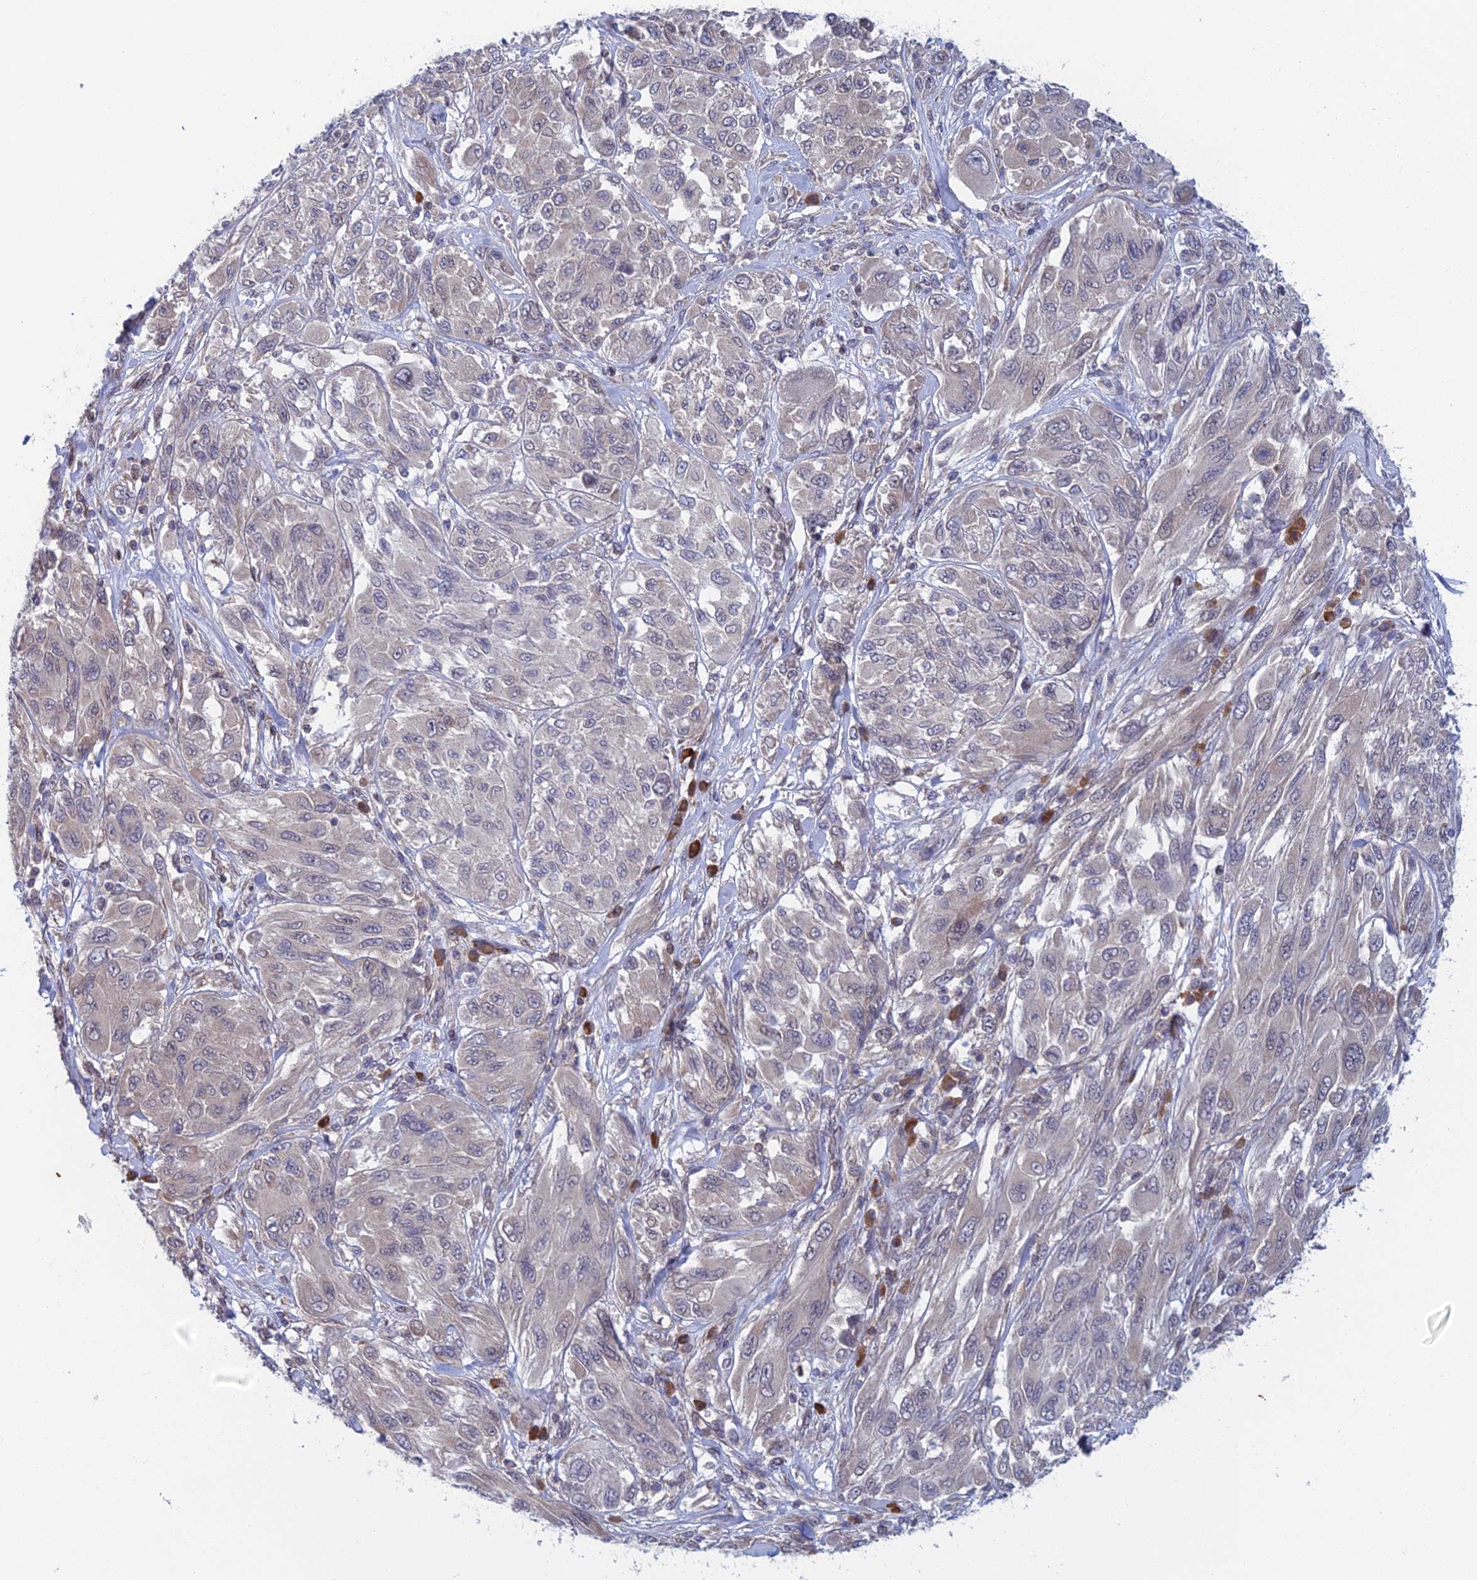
{"staining": {"intensity": "negative", "quantity": "none", "location": "none"}, "tissue": "melanoma", "cell_type": "Tumor cells", "image_type": "cancer", "snomed": [{"axis": "morphology", "description": "Malignant melanoma, NOS"}, {"axis": "topography", "description": "Skin"}], "caption": "High magnification brightfield microscopy of melanoma stained with DAB (3,3'-diaminobenzidine) (brown) and counterstained with hematoxylin (blue): tumor cells show no significant positivity.", "gene": "SRA1", "patient": {"sex": "female", "age": 91}}